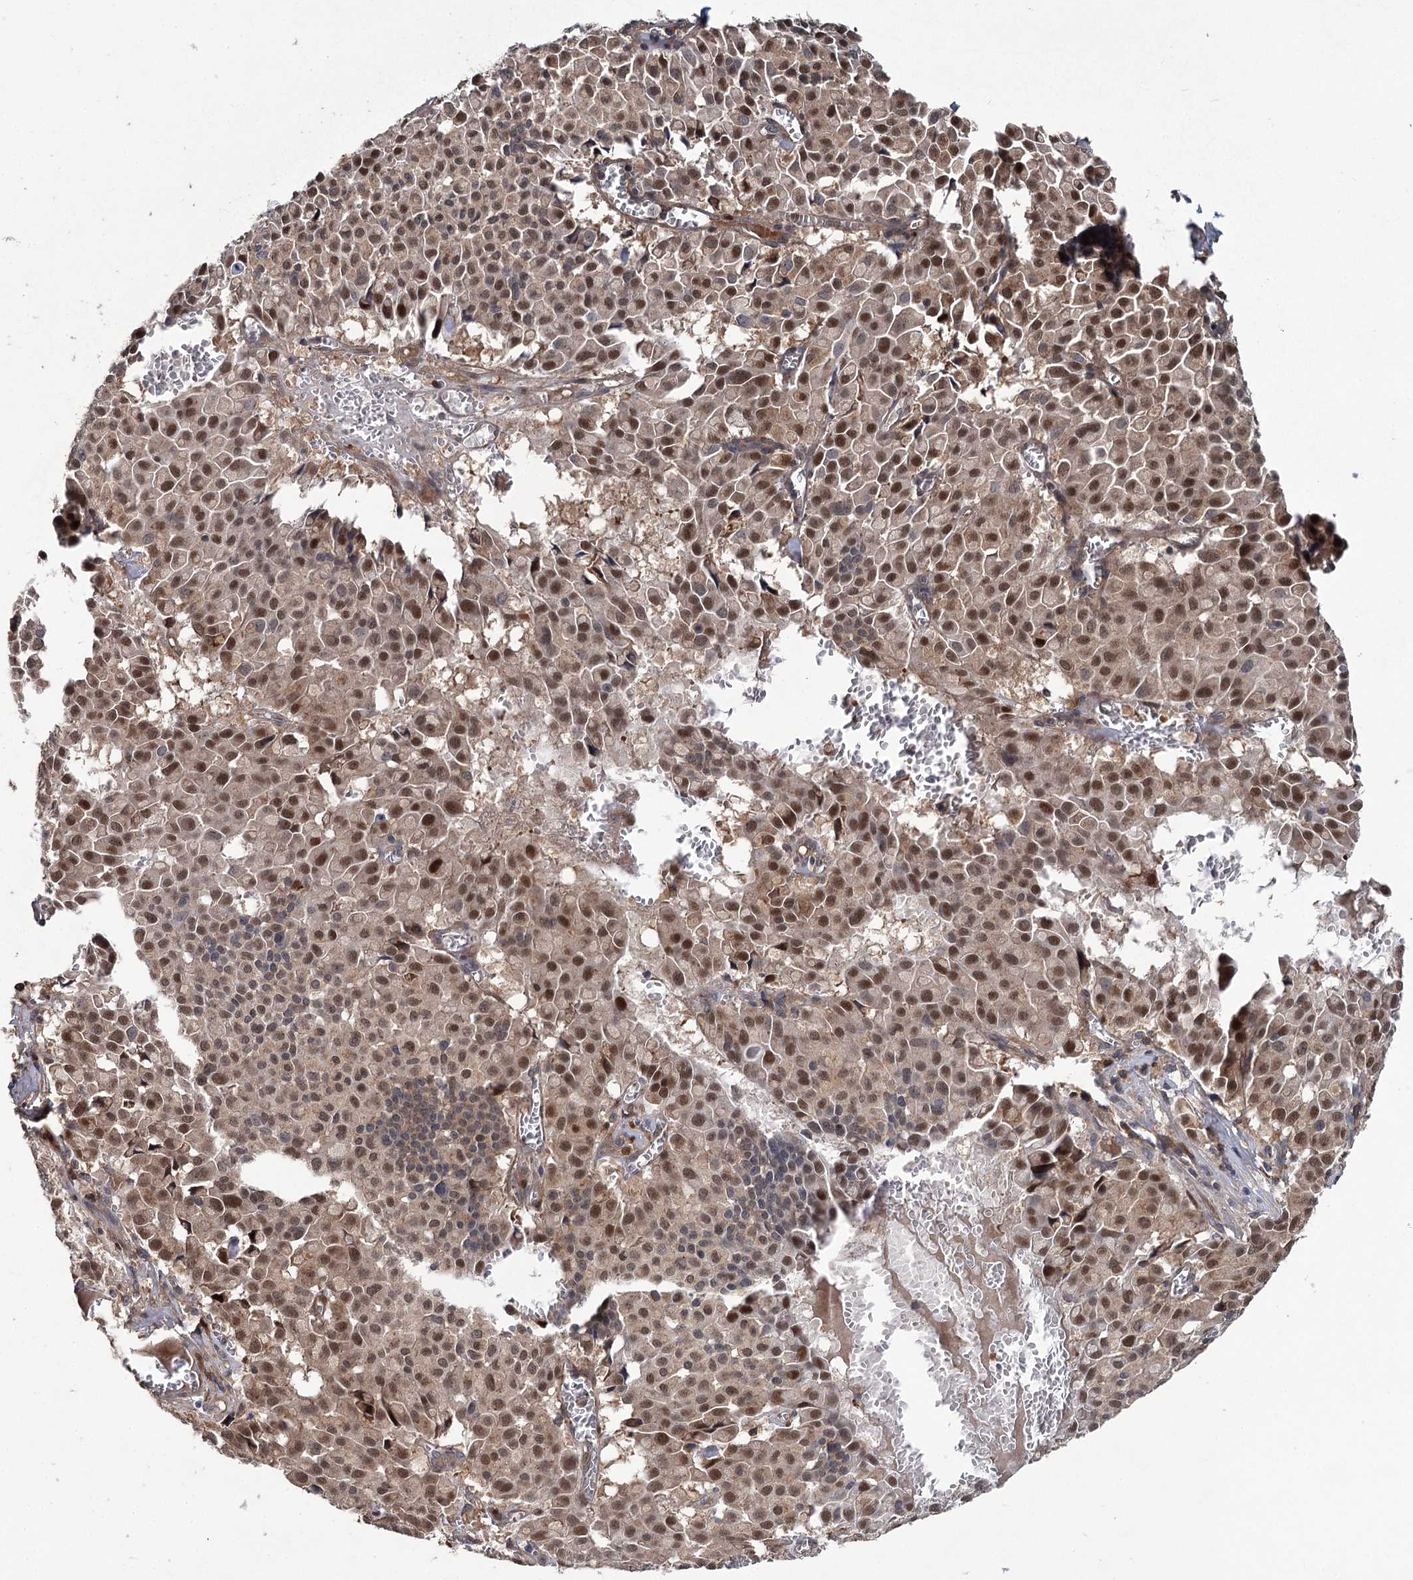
{"staining": {"intensity": "moderate", "quantity": ">75%", "location": "nuclear"}, "tissue": "pancreatic cancer", "cell_type": "Tumor cells", "image_type": "cancer", "snomed": [{"axis": "morphology", "description": "Adenocarcinoma, NOS"}, {"axis": "topography", "description": "Pancreas"}], "caption": "Immunohistochemistry micrograph of adenocarcinoma (pancreatic) stained for a protein (brown), which exhibits medium levels of moderate nuclear positivity in approximately >75% of tumor cells.", "gene": "STX6", "patient": {"sex": "male", "age": 65}}